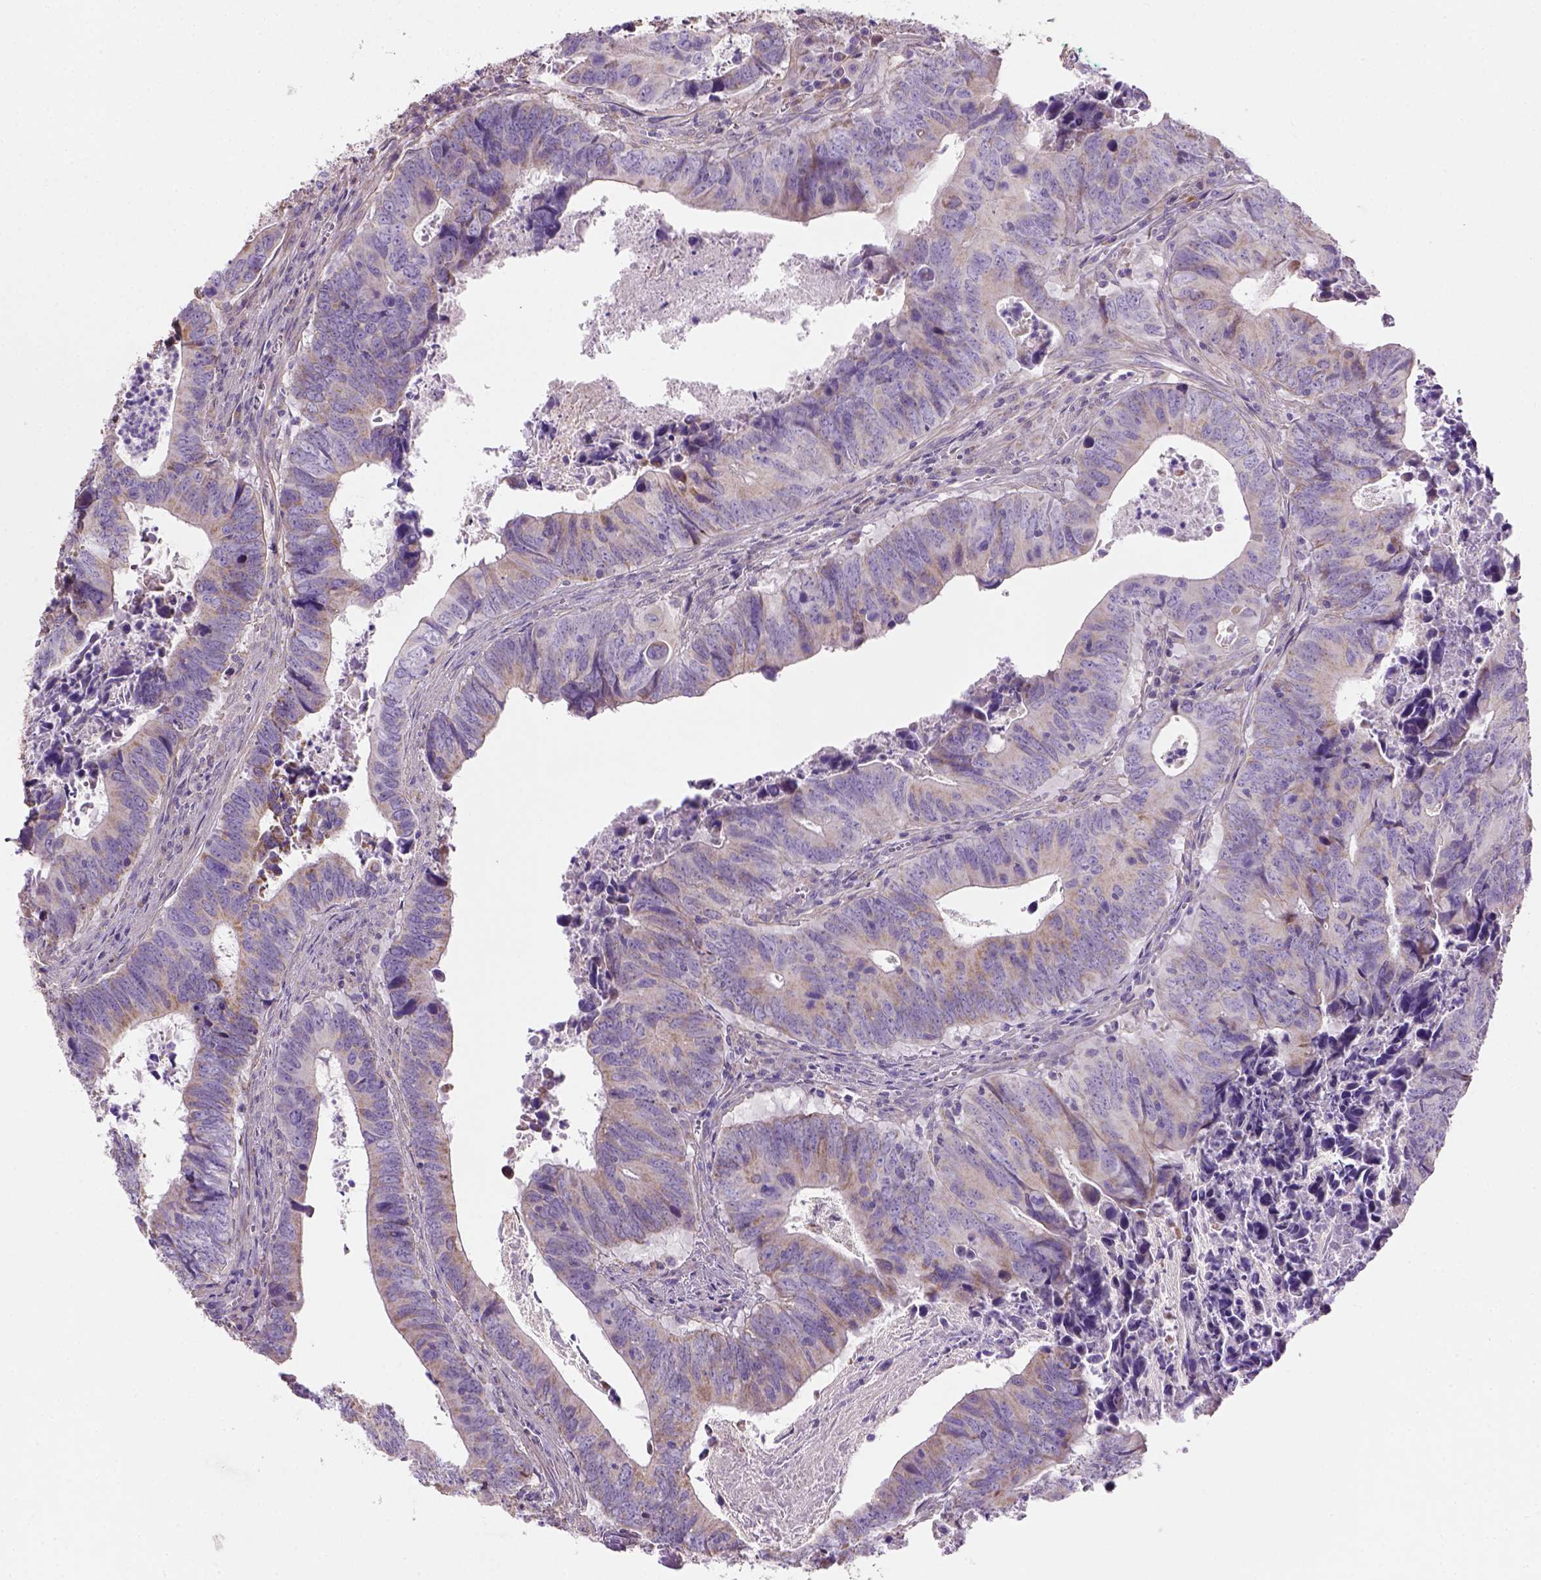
{"staining": {"intensity": "weak", "quantity": "<25%", "location": "cytoplasmic/membranous"}, "tissue": "colorectal cancer", "cell_type": "Tumor cells", "image_type": "cancer", "snomed": [{"axis": "morphology", "description": "Adenocarcinoma, NOS"}, {"axis": "topography", "description": "Colon"}], "caption": "Colorectal cancer (adenocarcinoma) stained for a protein using immunohistochemistry reveals no staining tumor cells.", "gene": "HTRA1", "patient": {"sex": "female", "age": 82}}